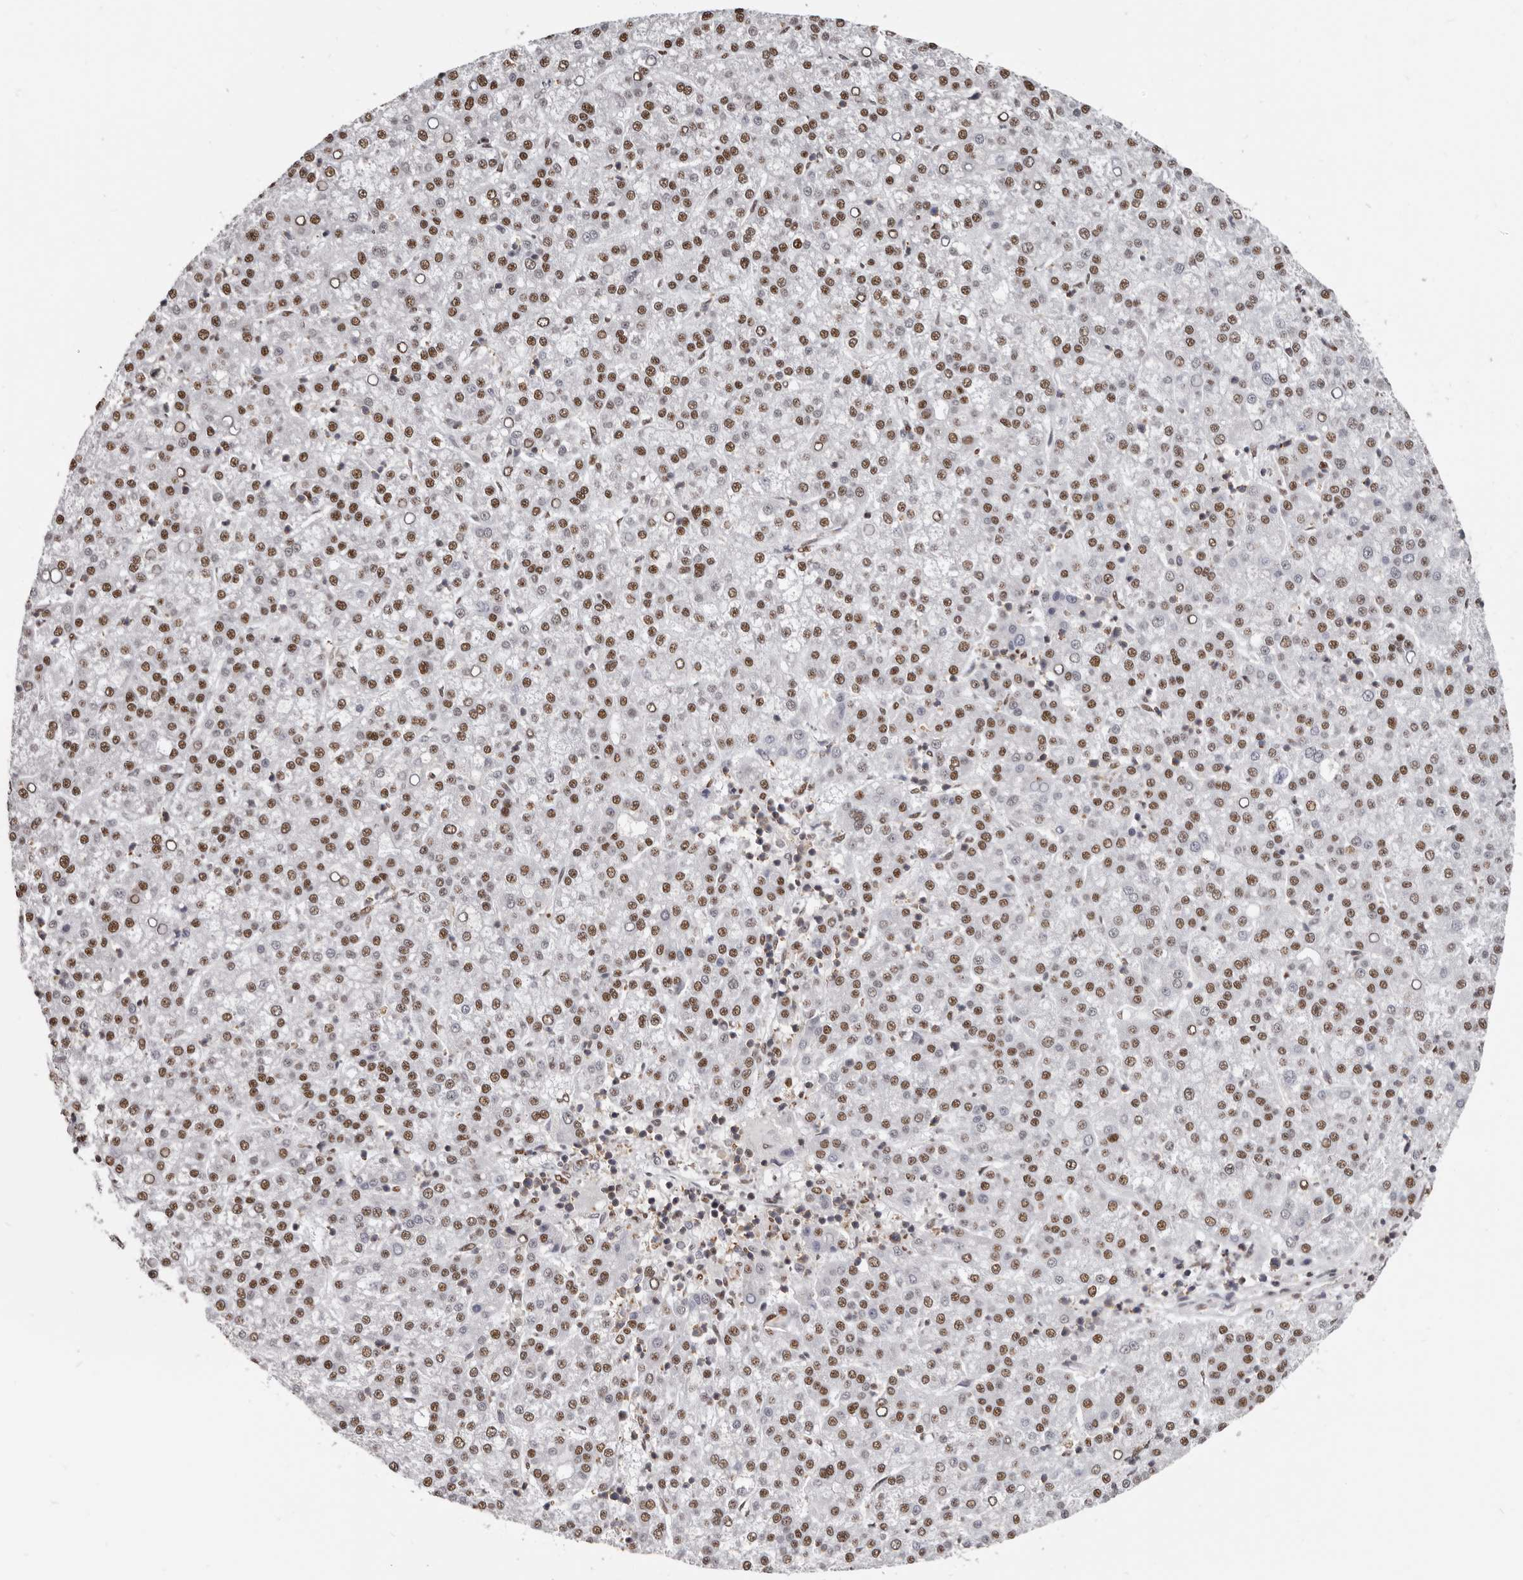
{"staining": {"intensity": "moderate", "quantity": ">75%", "location": "nuclear"}, "tissue": "liver cancer", "cell_type": "Tumor cells", "image_type": "cancer", "snomed": [{"axis": "morphology", "description": "Carcinoma, Hepatocellular, NOS"}, {"axis": "topography", "description": "Liver"}], "caption": "The immunohistochemical stain labels moderate nuclear staining in tumor cells of liver hepatocellular carcinoma tissue.", "gene": "SCAF4", "patient": {"sex": "female", "age": 58}}